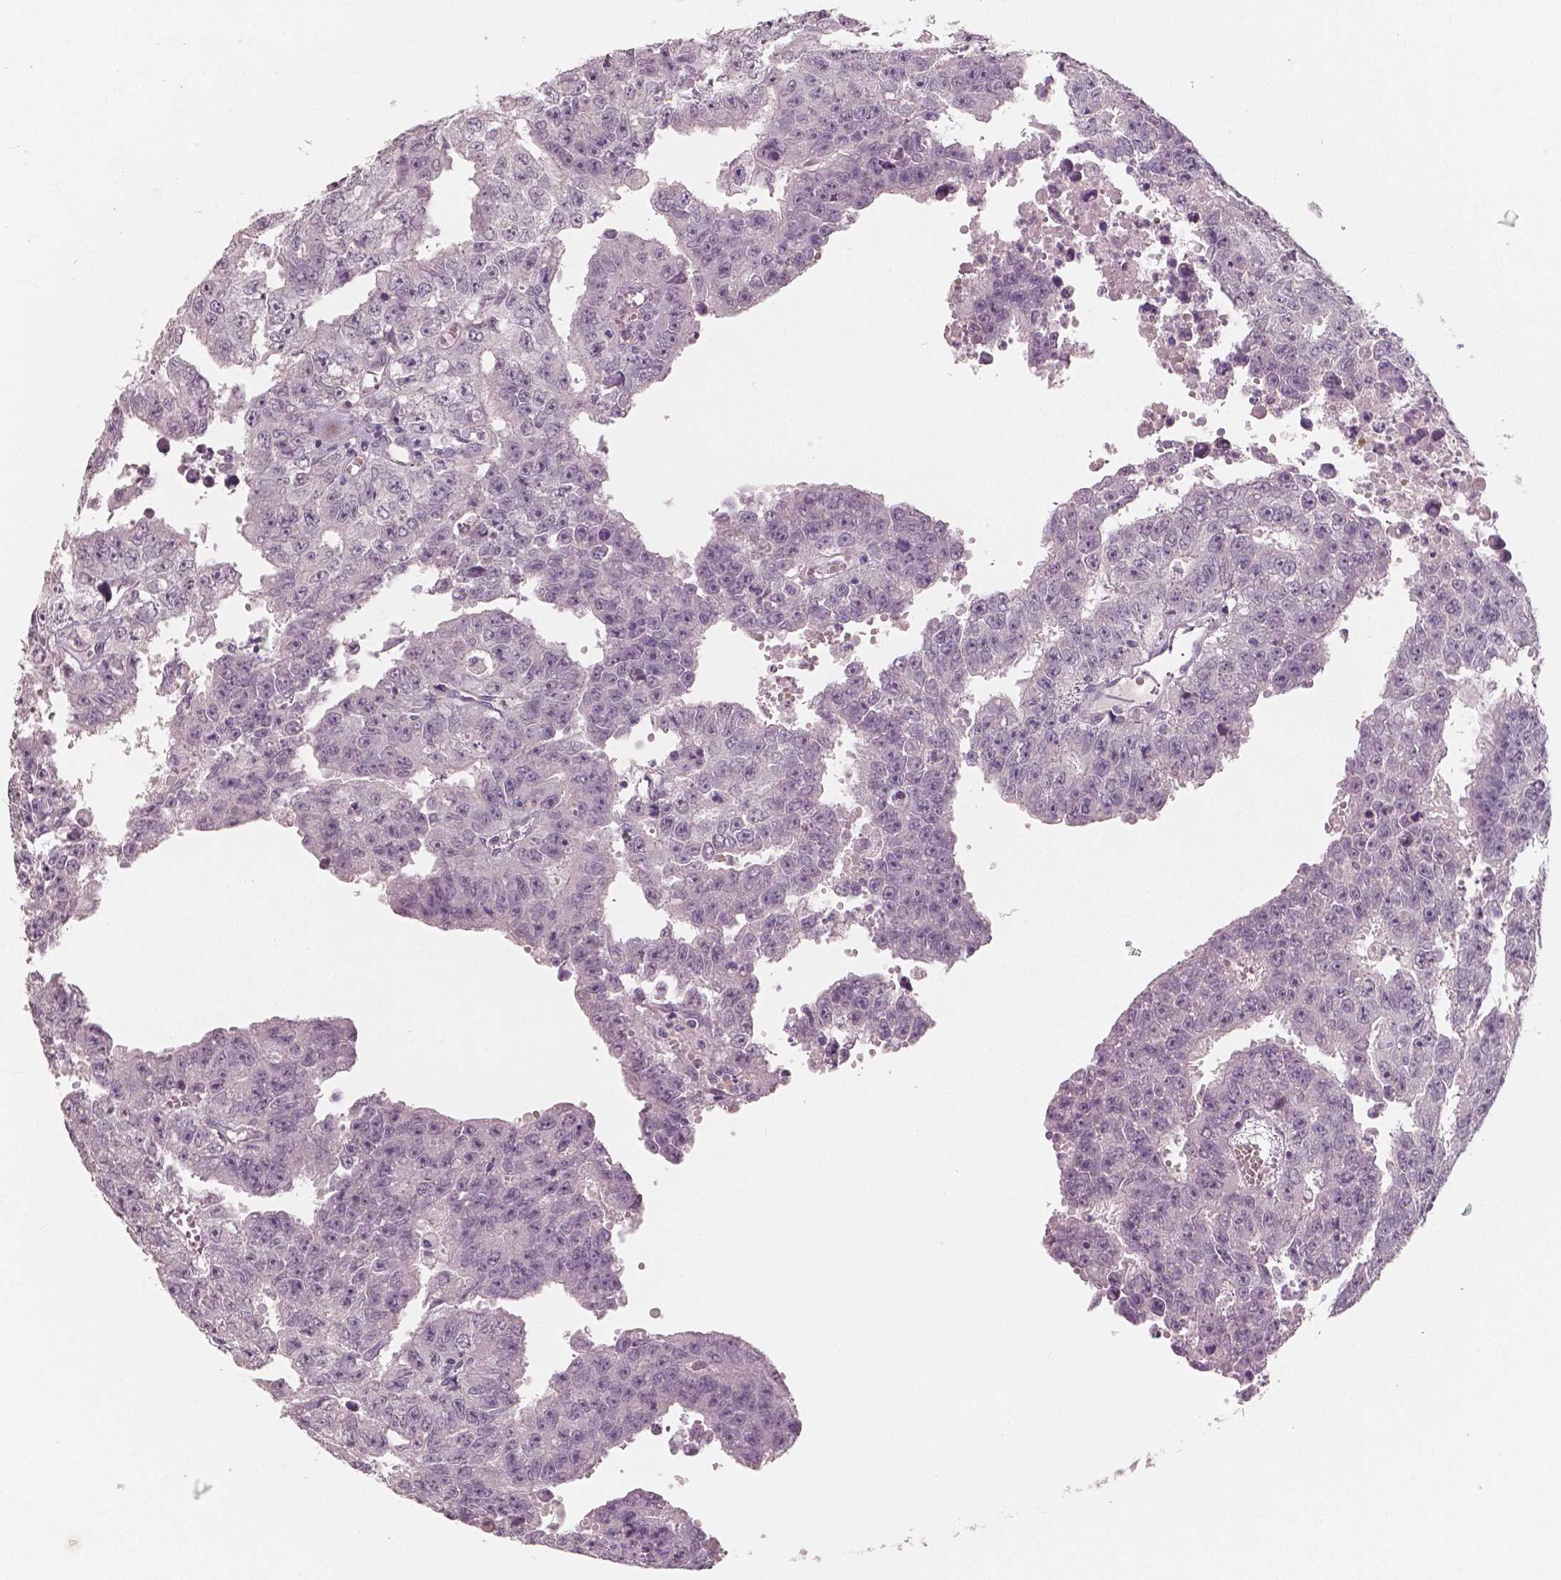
{"staining": {"intensity": "negative", "quantity": "none", "location": "none"}, "tissue": "testis cancer", "cell_type": "Tumor cells", "image_type": "cancer", "snomed": [{"axis": "morphology", "description": "Carcinoma, Embryonal, NOS"}, {"axis": "morphology", "description": "Teratoma, malignant, NOS"}, {"axis": "topography", "description": "Testis"}], "caption": "Testis cancer was stained to show a protein in brown. There is no significant staining in tumor cells. (DAB immunohistochemistry, high magnification).", "gene": "RNASE7", "patient": {"sex": "male", "age": 24}}